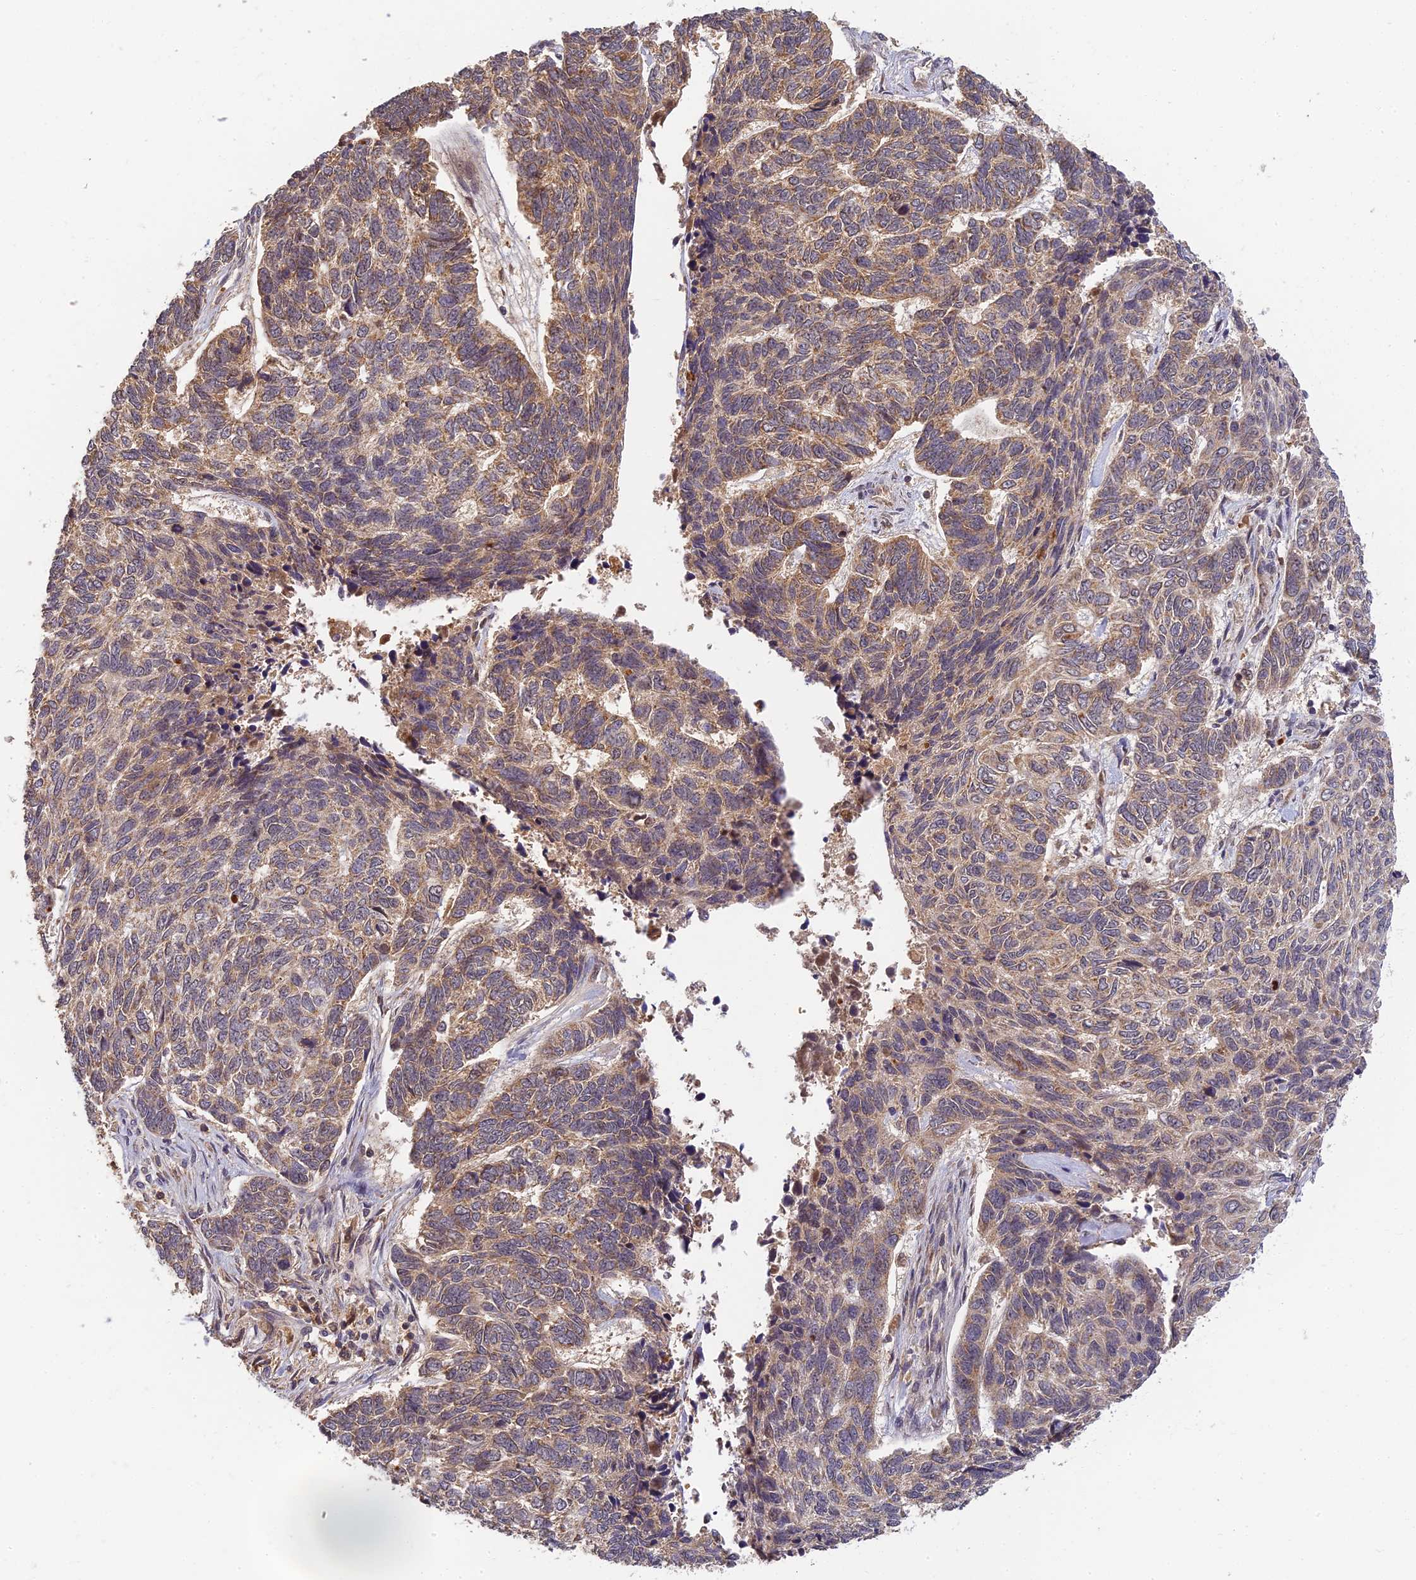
{"staining": {"intensity": "moderate", "quantity": ">75%", "location": "cytoplasmic/membranous"}, "tissue": "skin cancer", "cell_type": "Tumor cells", "image_type": "cancer", "snomed": [{"axis": "morphology", "description": "Basal cell carcinoma"}, {"axis": "topography", "description": "Skin"}], "caption": "A brown stain shows moderate cytoplasmic/membranous positivity of a protein in skin basal cell carcinoma tumor cells.", "gene": "RGL3", "patient": {"sex": "female", "age": 65}}